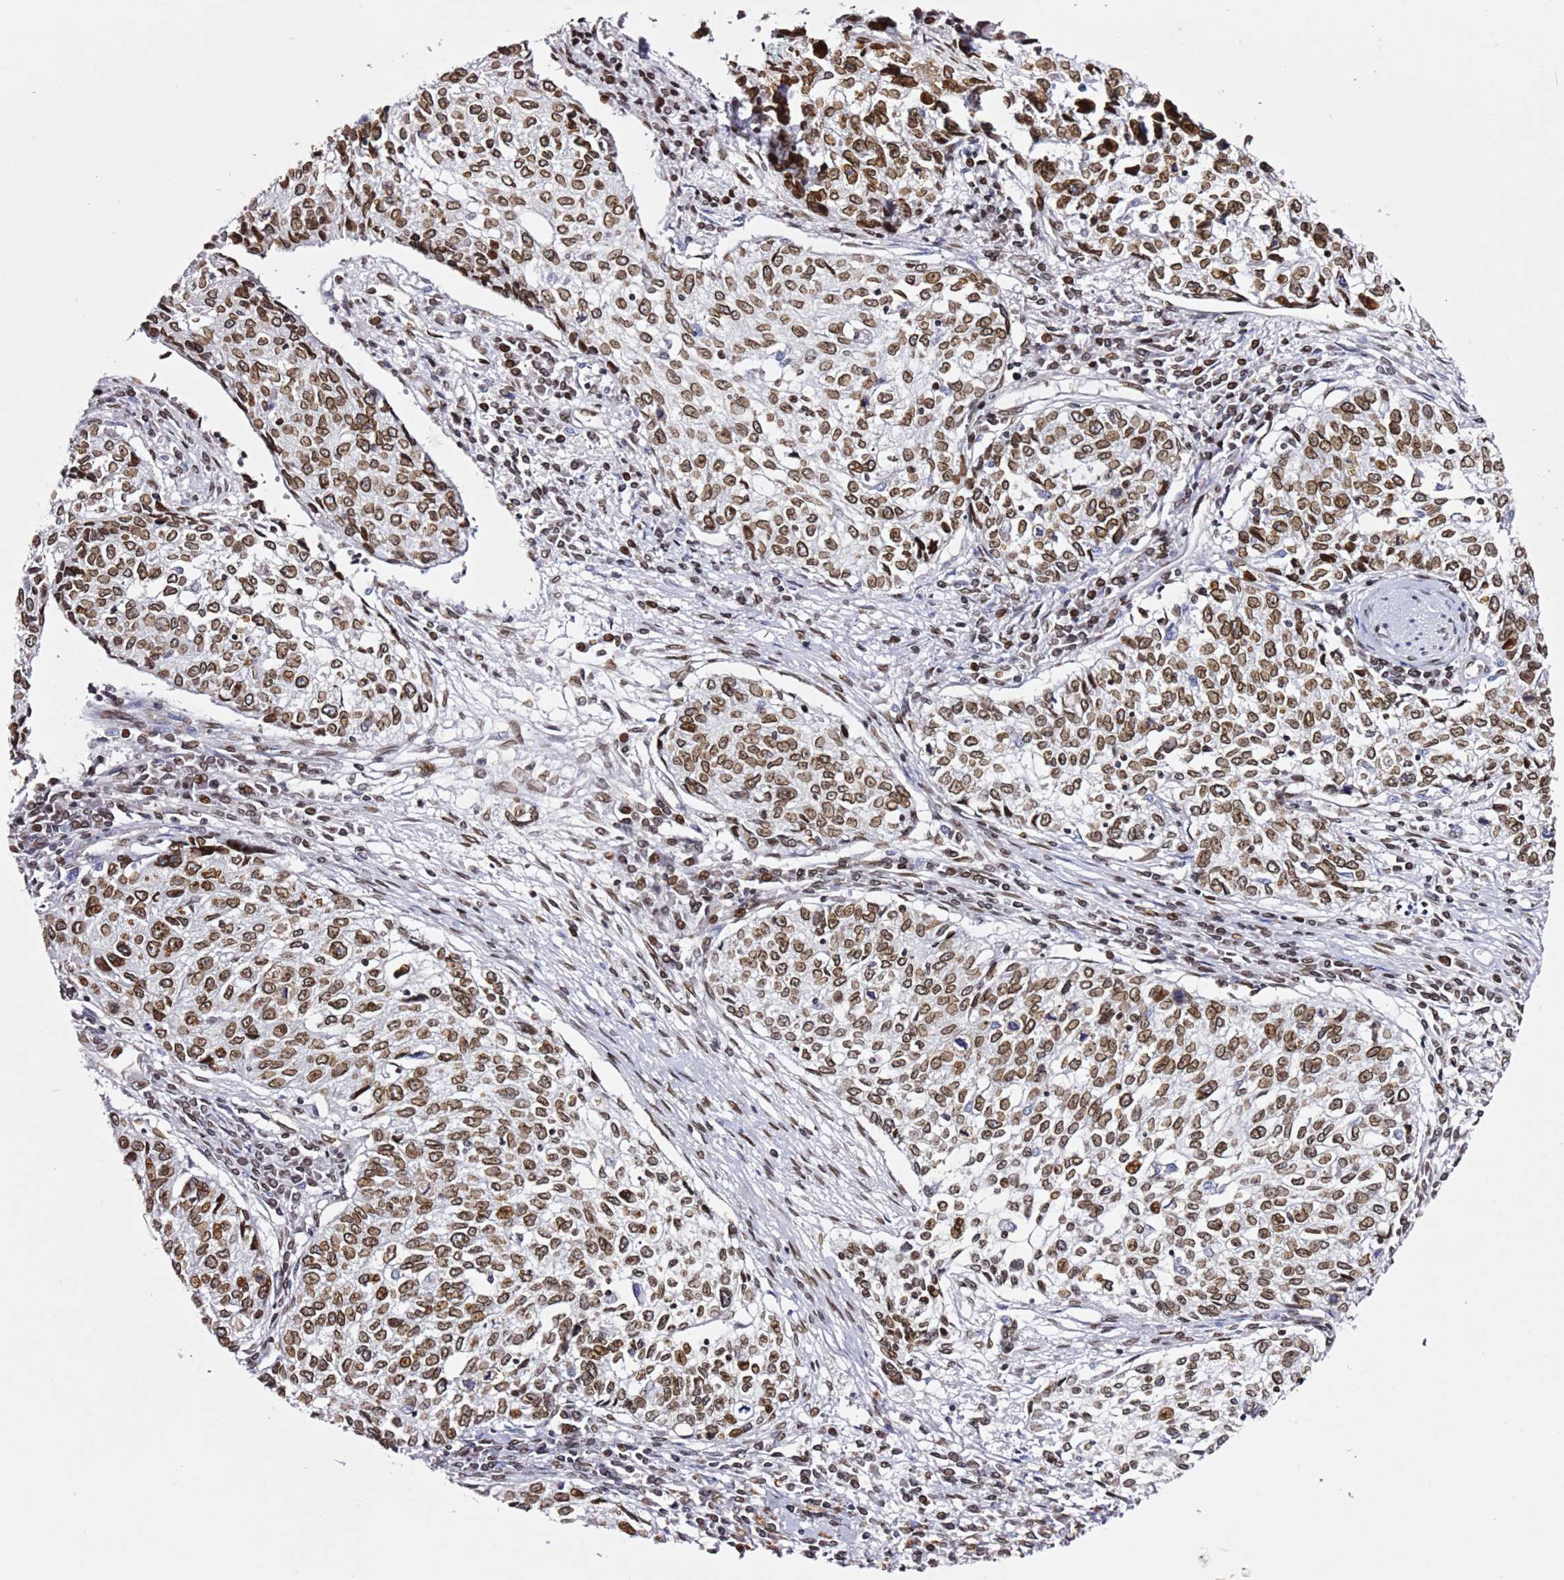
{"staining": {"intensity": "moderate", "quantity": ">75%", "location": "cytoplasmic/membranous,nuclear"}, "tissue": "cervical cancer", "cell_type": "Tumor cells", "image_type": "cancer", "snomed": [{"axis": "morphology", "description": "Squamous cell carcinoma, NOS"}, {"axis": "topography", "description": "Cervix"}], "caption": "Brown immunohistochemical staining in cervical cancer (squamous cell carcinoma) demonstrates moderate cytoplasmic/membranous and nuclear staining in about >75% of tumor cells.", "gene": "POU6F1", "patient": {"sex": "female", "age": 57}}